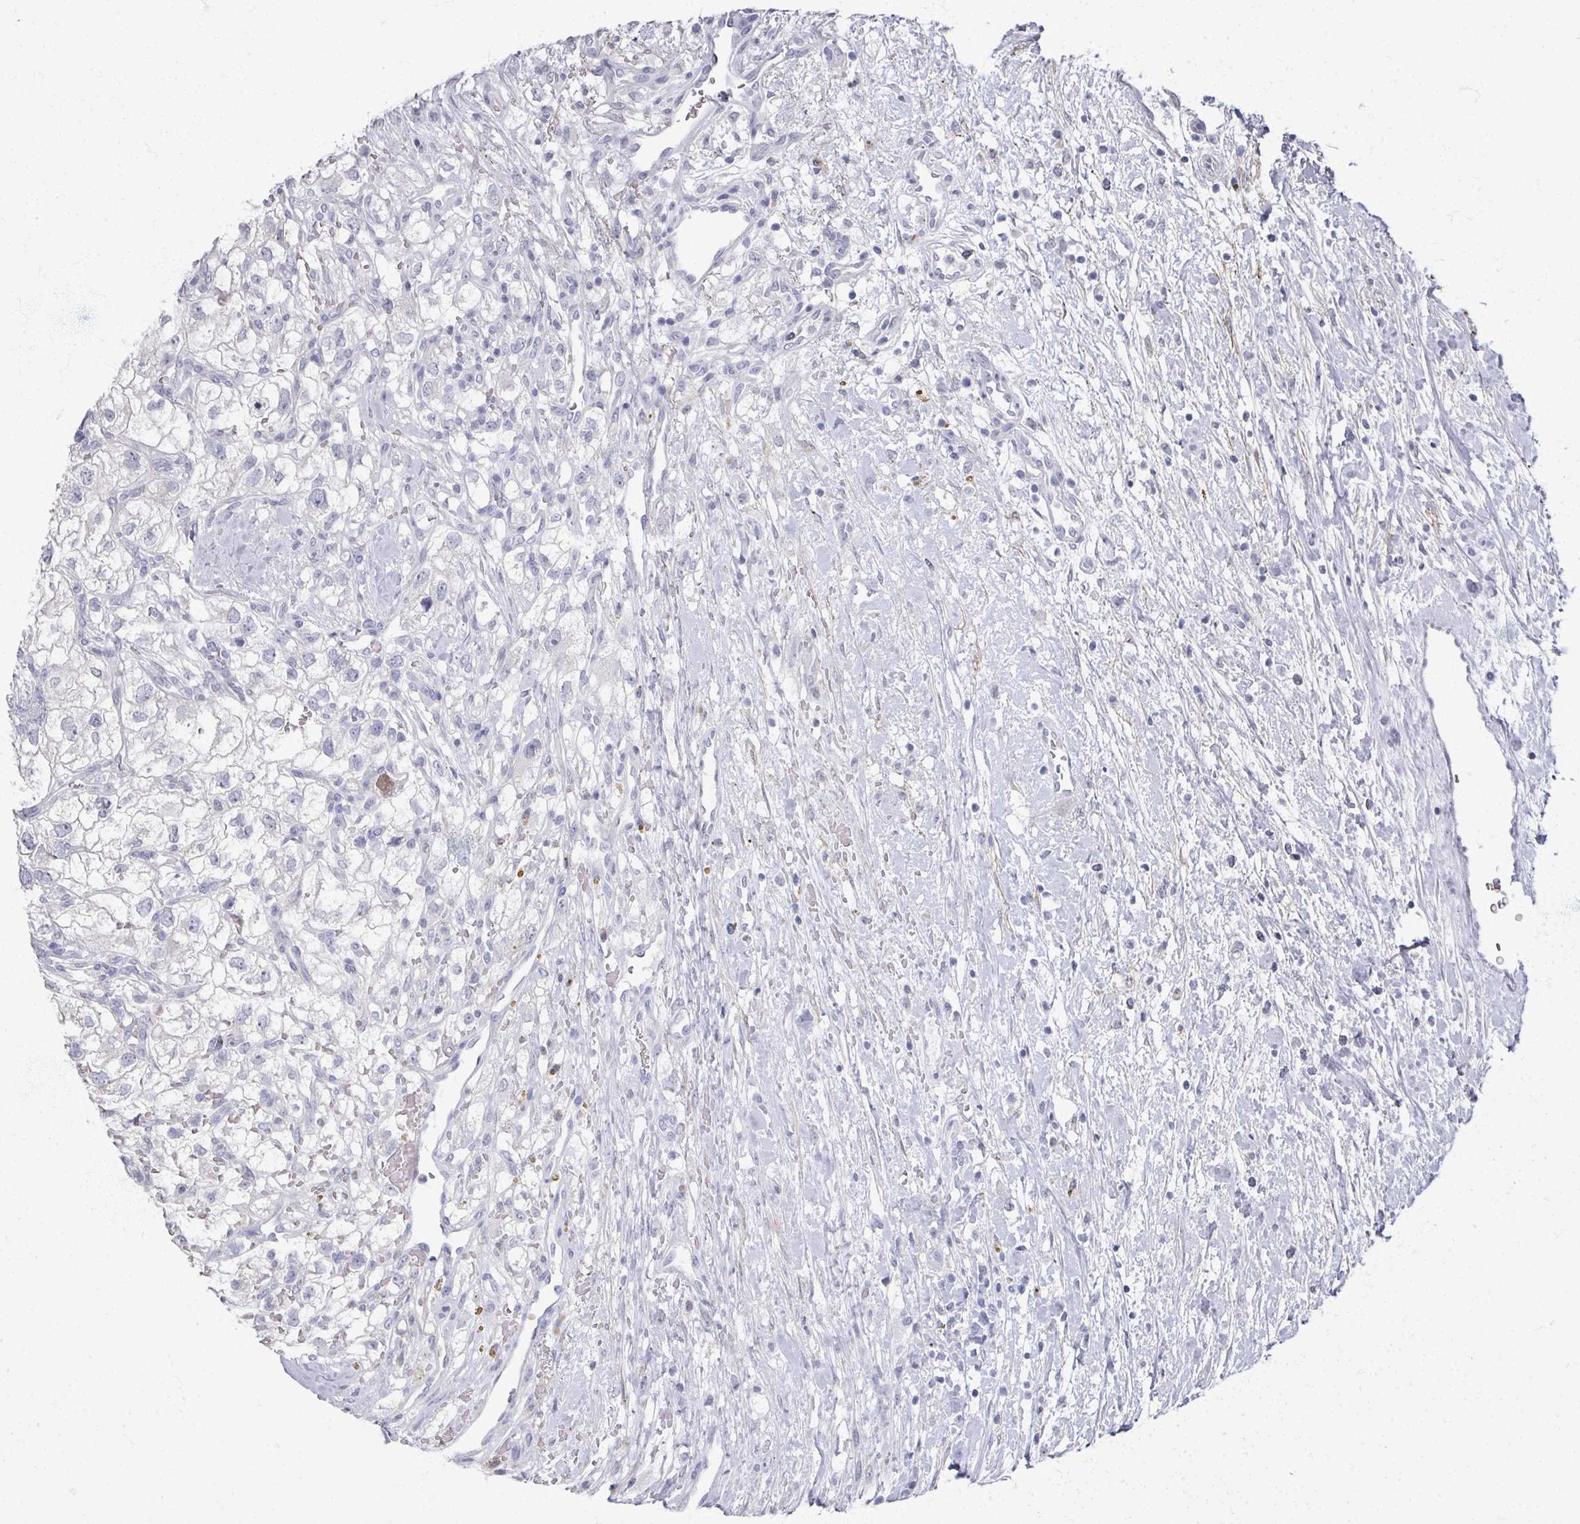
{"staining": {"intensity": "negative", "quantity": "none", "location": "none"}, "tissue": "renal cancer", "cell_type": "Tumor cells", "image_type": "cancer", "snomed": [{"axis": "morphology", "description": "Adenocarcinoma, NOS"}, {"axis": "topography", "description": "Kidney"}], "caption": "Tumor cells are negative for protein expression in human renal adenocarcinoma.", "gene": "TTYH3", "patient": {"sex": "male", "age": 59}}